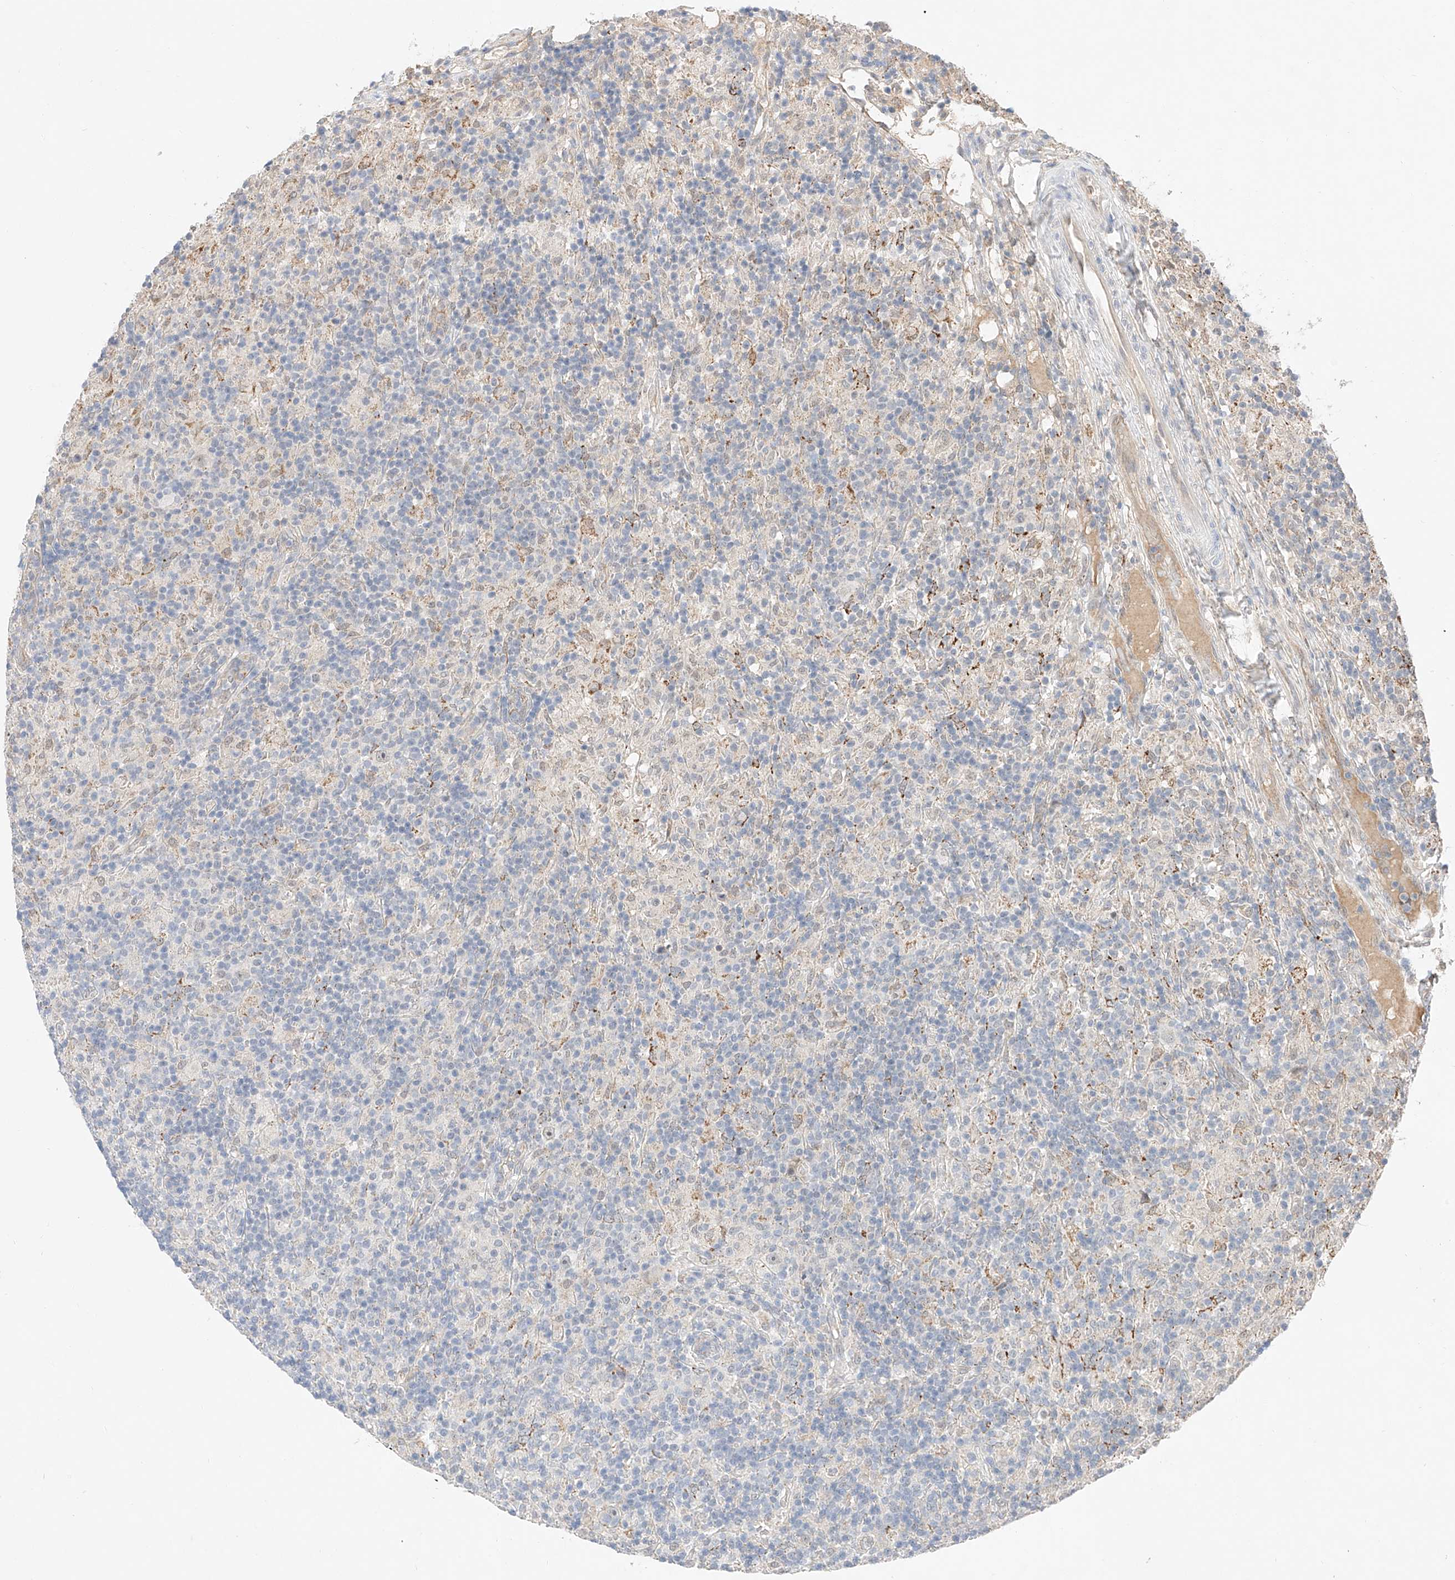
{"staining": {"intensity": "moderate", "quantity": "<25%", "location": "cytoplasmic/membranous"}, "tissue": "lymphoma", "cell_type": "Tumor cells", "image_type": "cancer", "snomed": [{"axis": "morphology", "description": "Hodgkin's disease, NOS"}, {"axis": "topography", "description": "Lymph node"}], "caption": "Brown immunohistochemical staining in human lymphoma exhibits moderate cytoplasmic/membranous expression in about <25% of tumor cells.", "gene": "IL22RA2", "patient": {"sex": "male", "age": 70}}